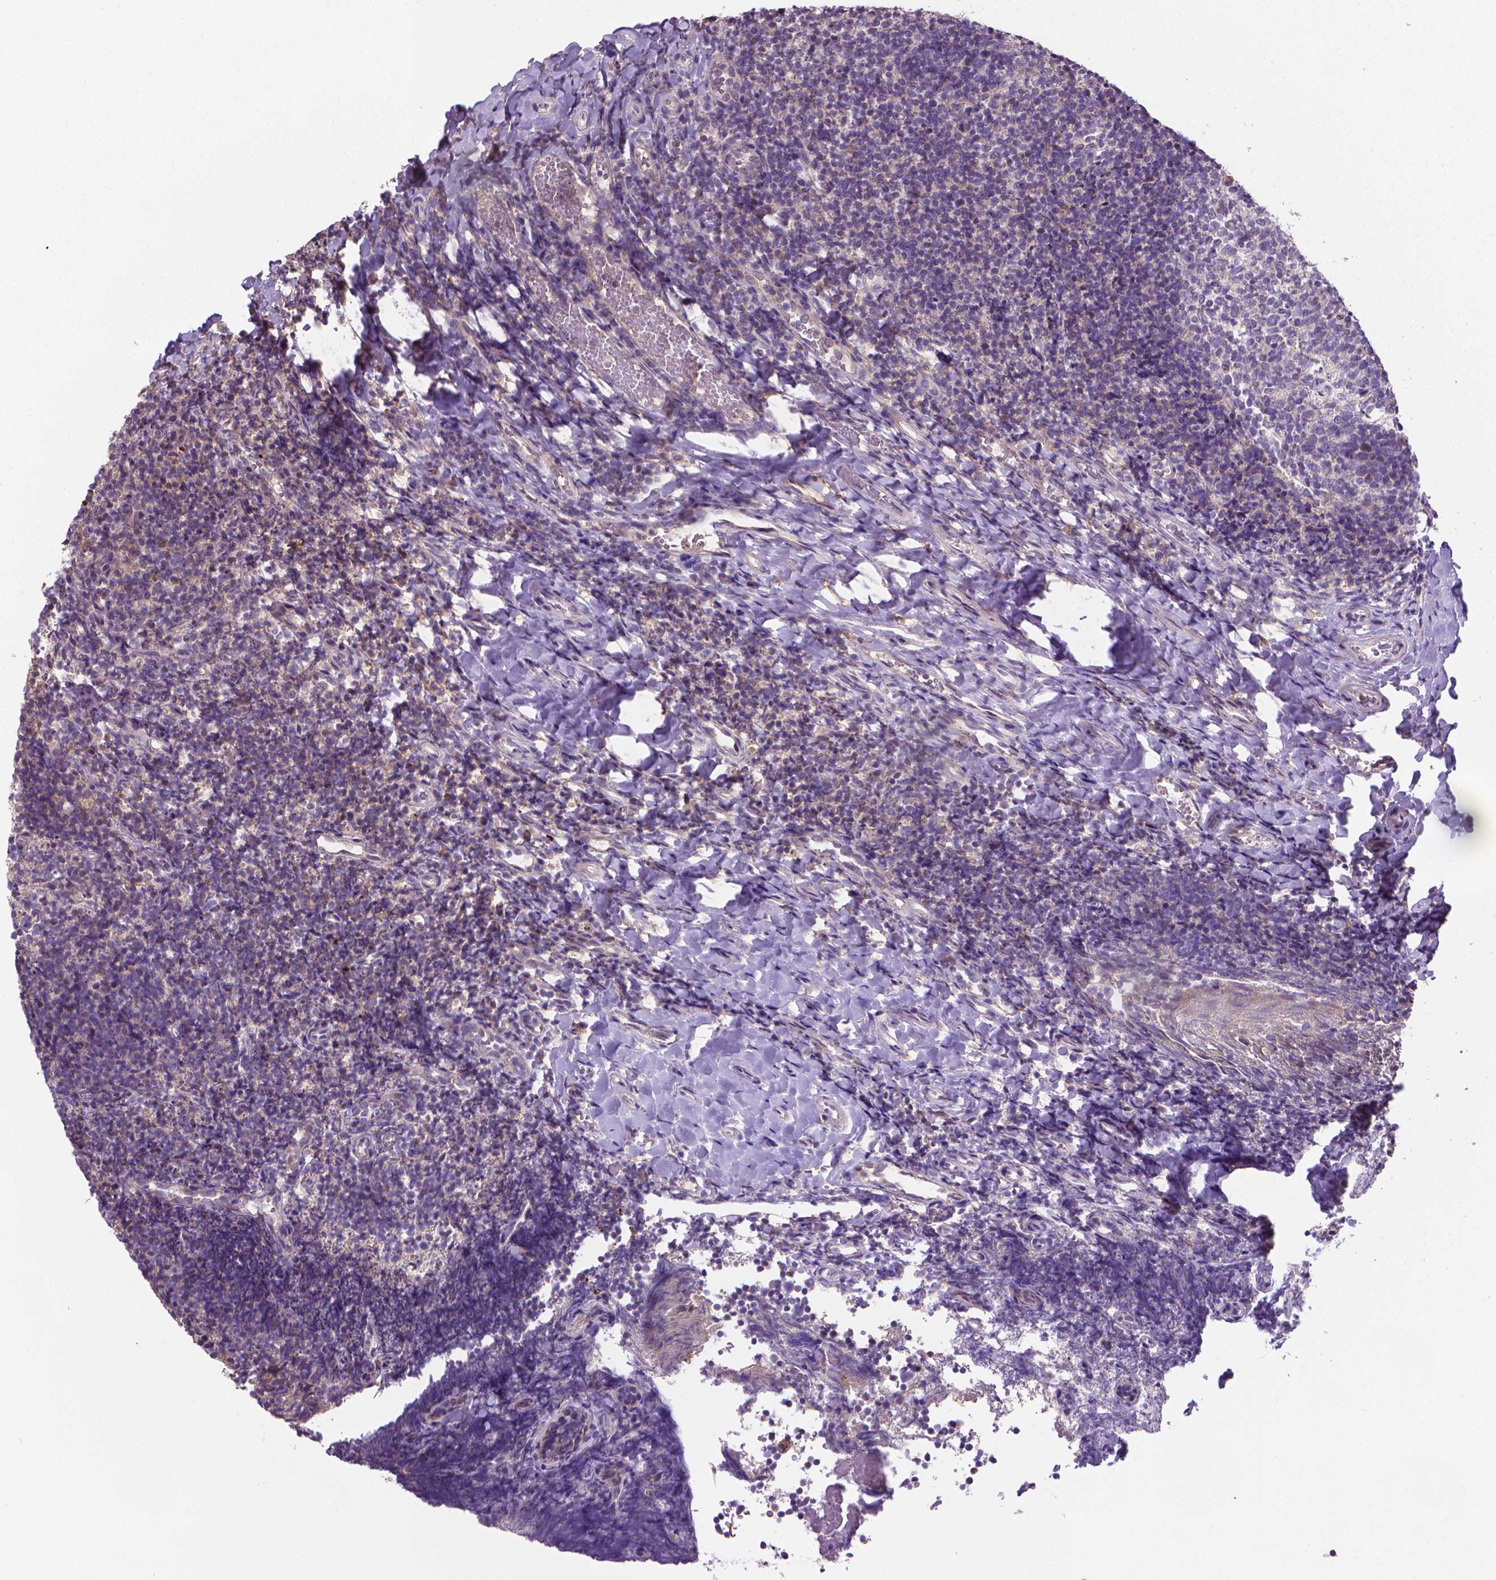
{"staining": {"intensity": "negative", "quantity": "none", "location": "none"}, "tissue": "tonsil", "cell_type": "Germinal center cells", "image_type": "normal", "snomed": [{"axis": "morphology", "description": "Normal tissue, NOS"}, {"axis": "topography", "description": "Tonsil"}], "caption": "A high-resolution photomicrograph shows immunohistochemistry staining of benign tonsil, which reveals no significant expression in germinal center cells.", "gene": "GPR63", "patient": {"sex": "female", "age": 10}}